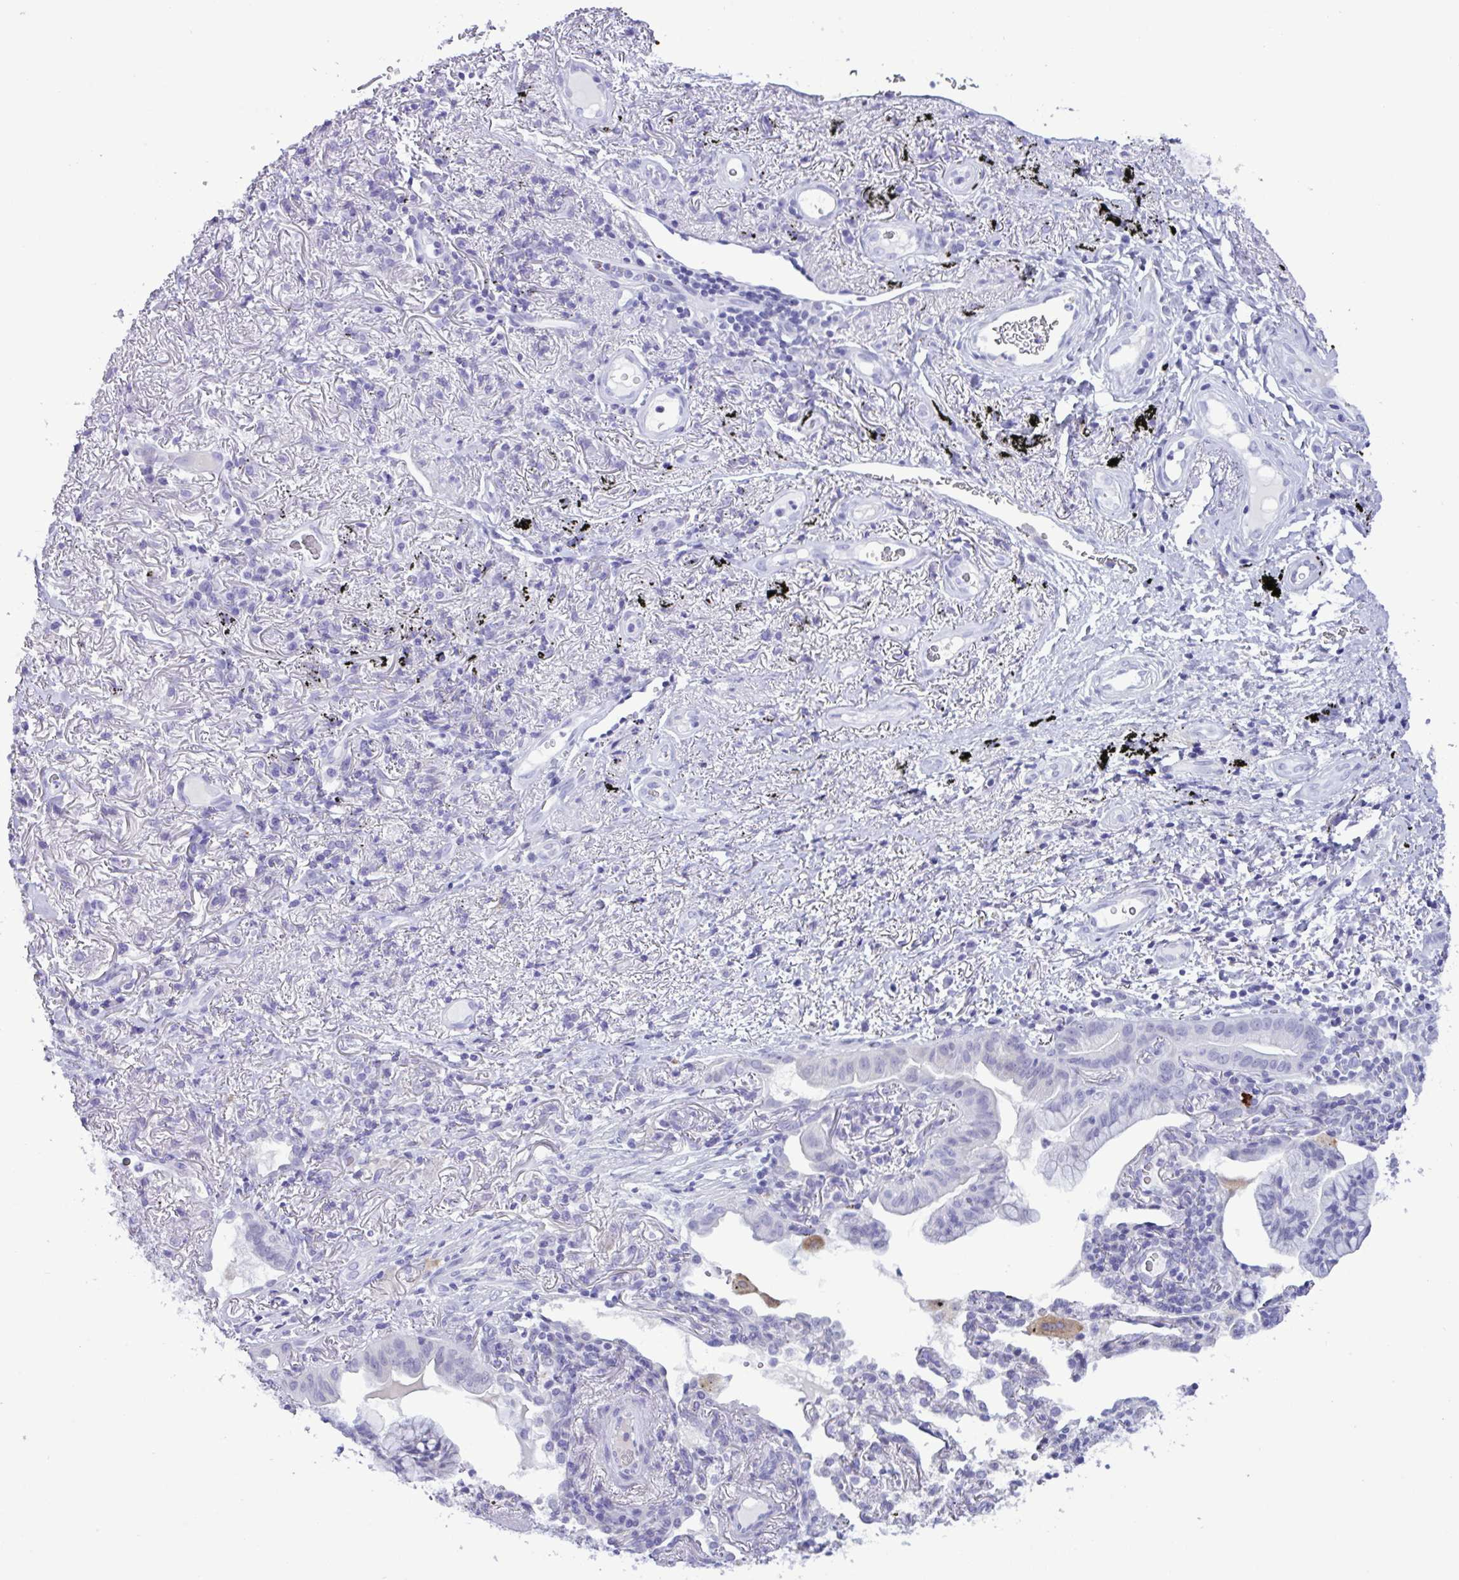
{"staining": {"intensity": "negative", "quantity": "none", "location": "none"}, "tissue": "lung cancer", "cell_type": "Tumor cells", "image_type": "cancer", "snomed": [{"axis": "morphology", "description": "Adenocarcinoma, NOS"}, {"axis": "topography", "description": "Lung"}], "caption": "This is a photomicrograph of IHC staining of lung cancer, which shows no expression in tumor cells. (DAB (3,3'-diaminobenzidine) immunohistochemistry, high magnification).", "gene": "SREBF1", "patient": {"sex": "male", "age": 77}}